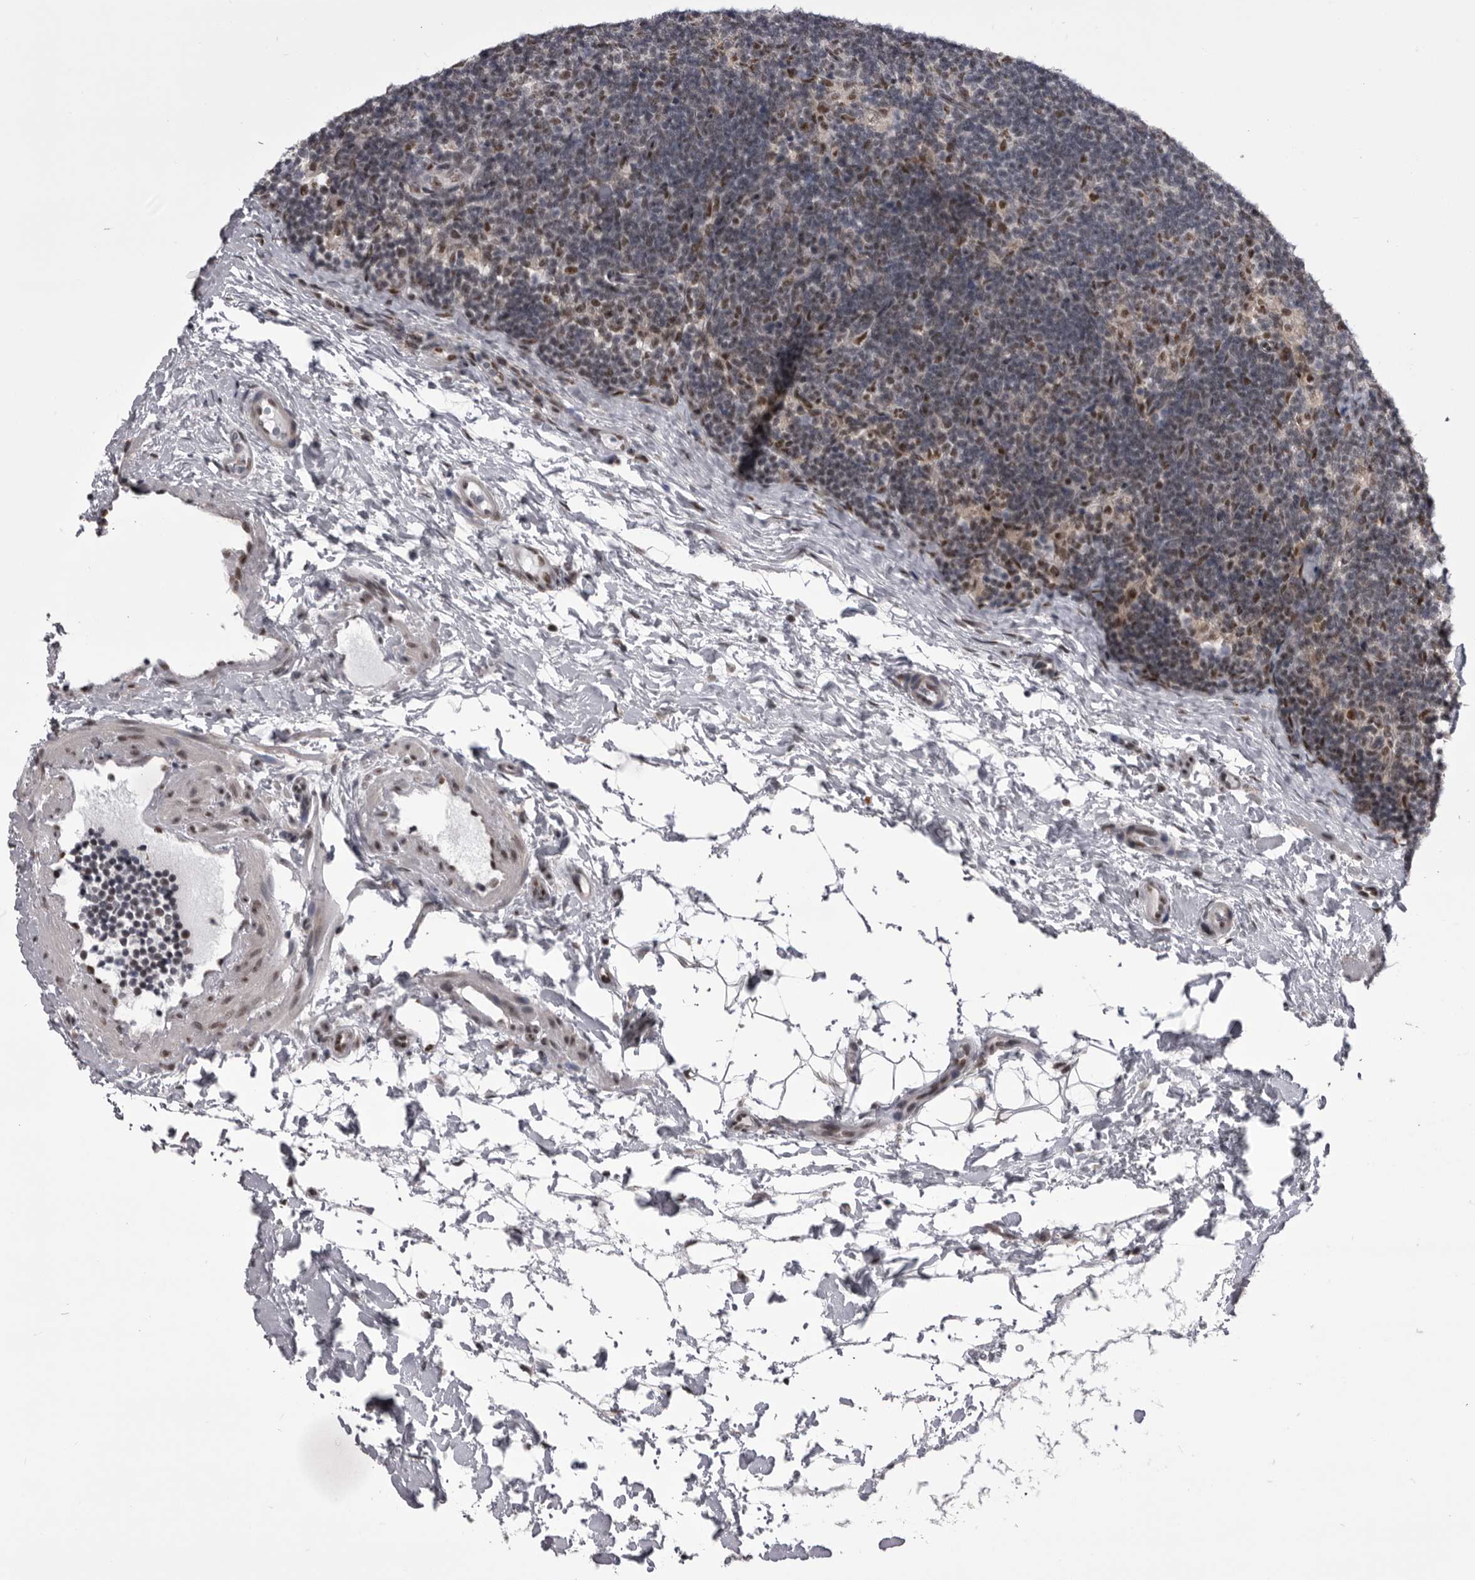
{"staining": {"intensity": "moderate", "quantity": ">75%", "location": "nuclear"}, "tissue": "lymph node", "cell_type": "Germinal center cells", "image_type": "normal", "snomed": [{"axis": "morphology", "description": "Normal tissue, NOS"}, {"axis": "topography", "description": "Lymph node"}], "caption": "About >75% of germinal center cells in normal lymph node exhibit moderate nuclear protein staining as visualized by brown immunohistochemical staining.", "gene": "MEPCE", "patient": {"sex": "female", "age": 22}}